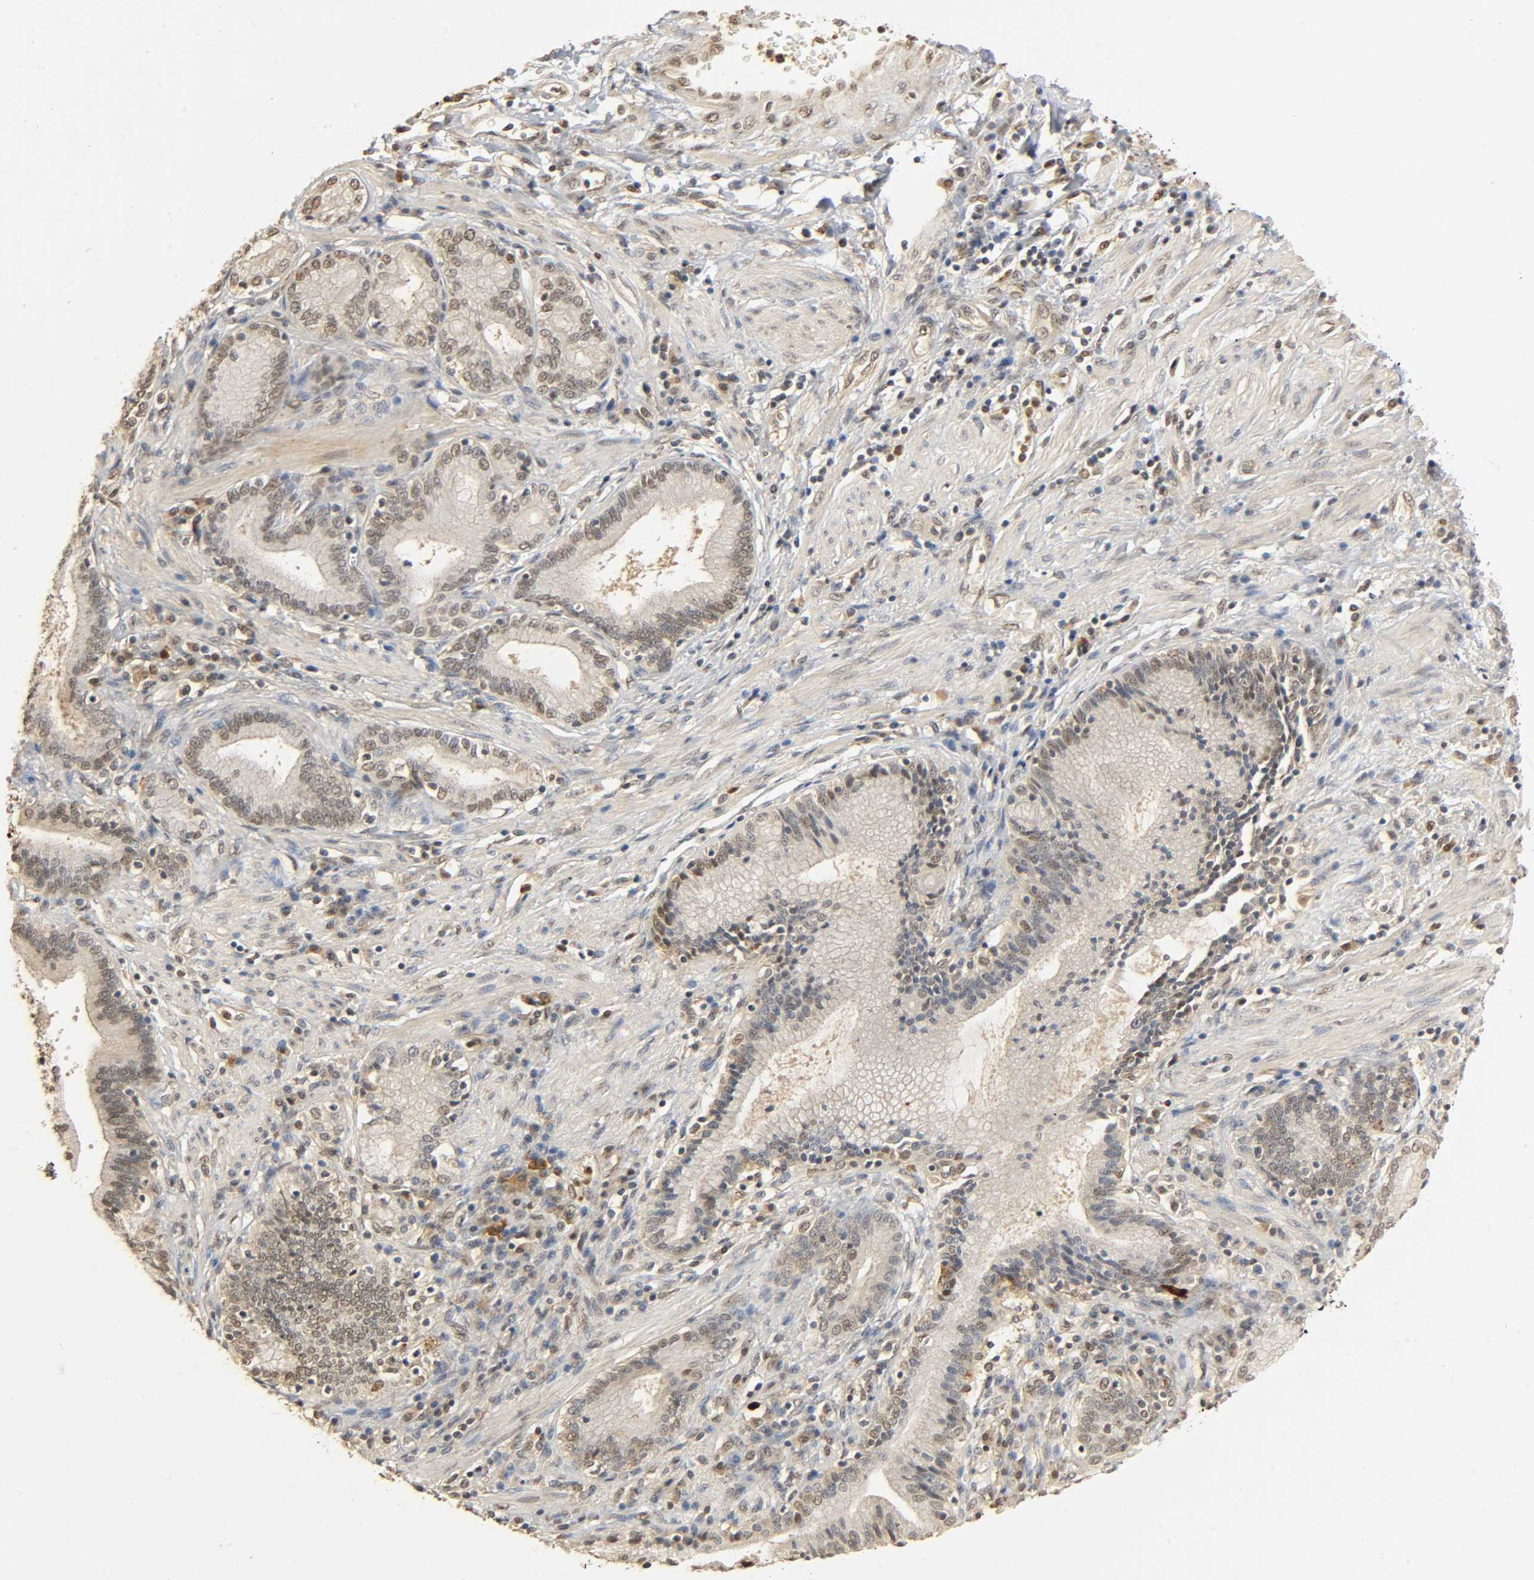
{"staining": {"intensity": "weak", "quantity": "<25%", "location": "nuclear"}, "tissue": "pancreatic cancer", "cell_type": "Tumor cells", "image_type": "cancer", "snomed": [{"axis": "morphology", "description": "Adenocarcinoma, NOS"}, {"axis": "topography", "description": "Pancreas"}], "caption": "The immunohistochemistry (IHC) image has no significant staining in tumor cells of pancreatic cancer tissue. (Stains: DAB (3,3'-diaminobenzidine) immunohistochemistry with hematoxylin counter stain, Microscopy: brightfield microscopy at high magnification).", "gene": "ZFPM2", "patient": {"sex": "female", "age": 48}}